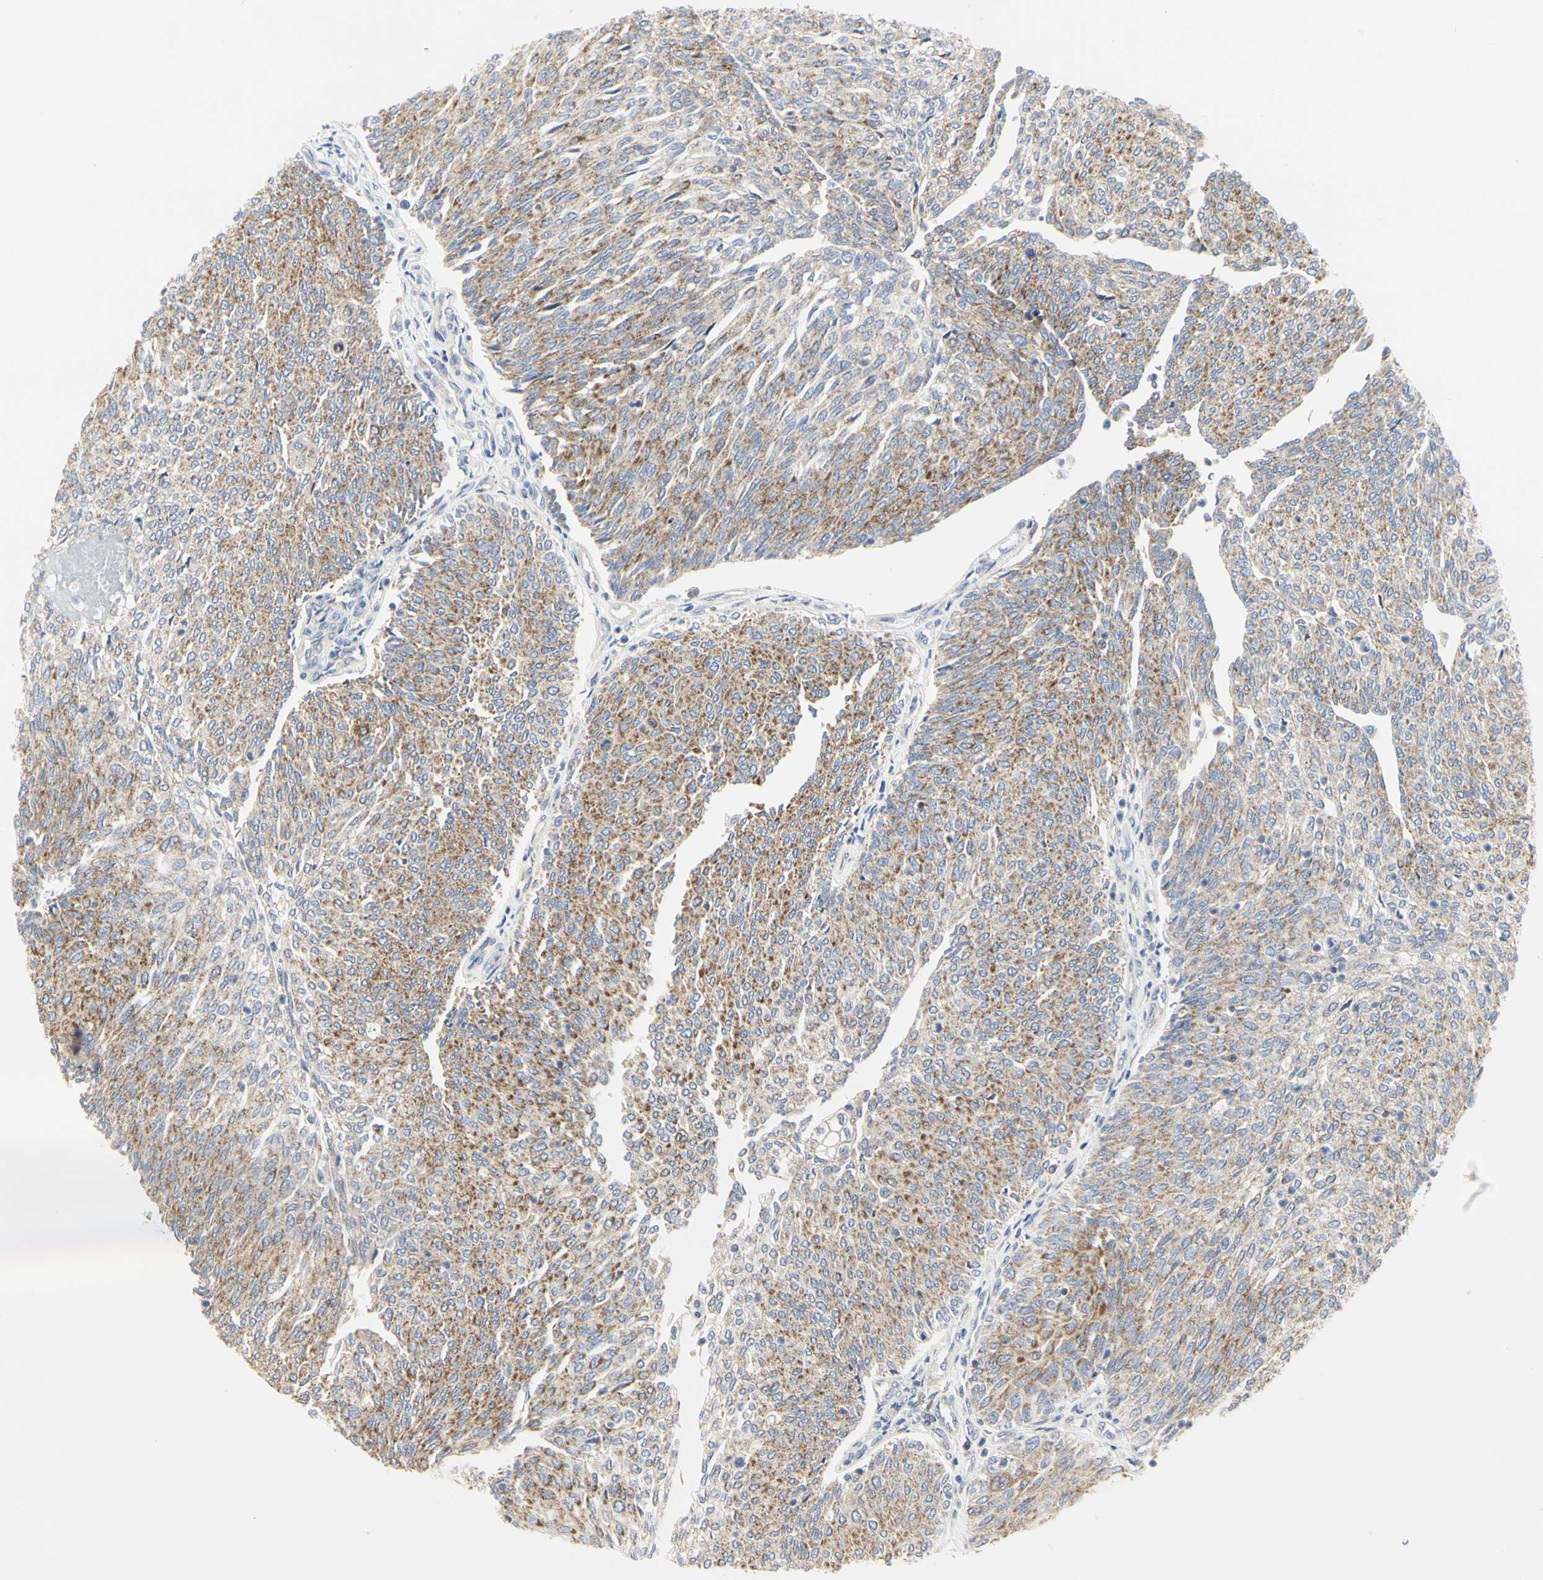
{"staining": {"intensity": "moderate", "quantity": ">75%", "location": "cytoplasmic/membranous"}, "tissue": "urothelial cancer", "cell_type": "Tumor cells", "image_type": "cancer", "snomed": [{"axis": "morphology", "description": "Urothelial carcinoma, Low grade"}, {"axis": "topography", "description": "Urinary bladder"}], "caption": "High-power microscopy captured an immunohistochemistry (IHC) photomicrograph of urothelial carcinoma (low-grade), revealing moderate cytoplasmic/membranous staining in about >75% of tumor cells.", "gene": "SHANK2", "patient": {"sex": "female", "age": 79}}